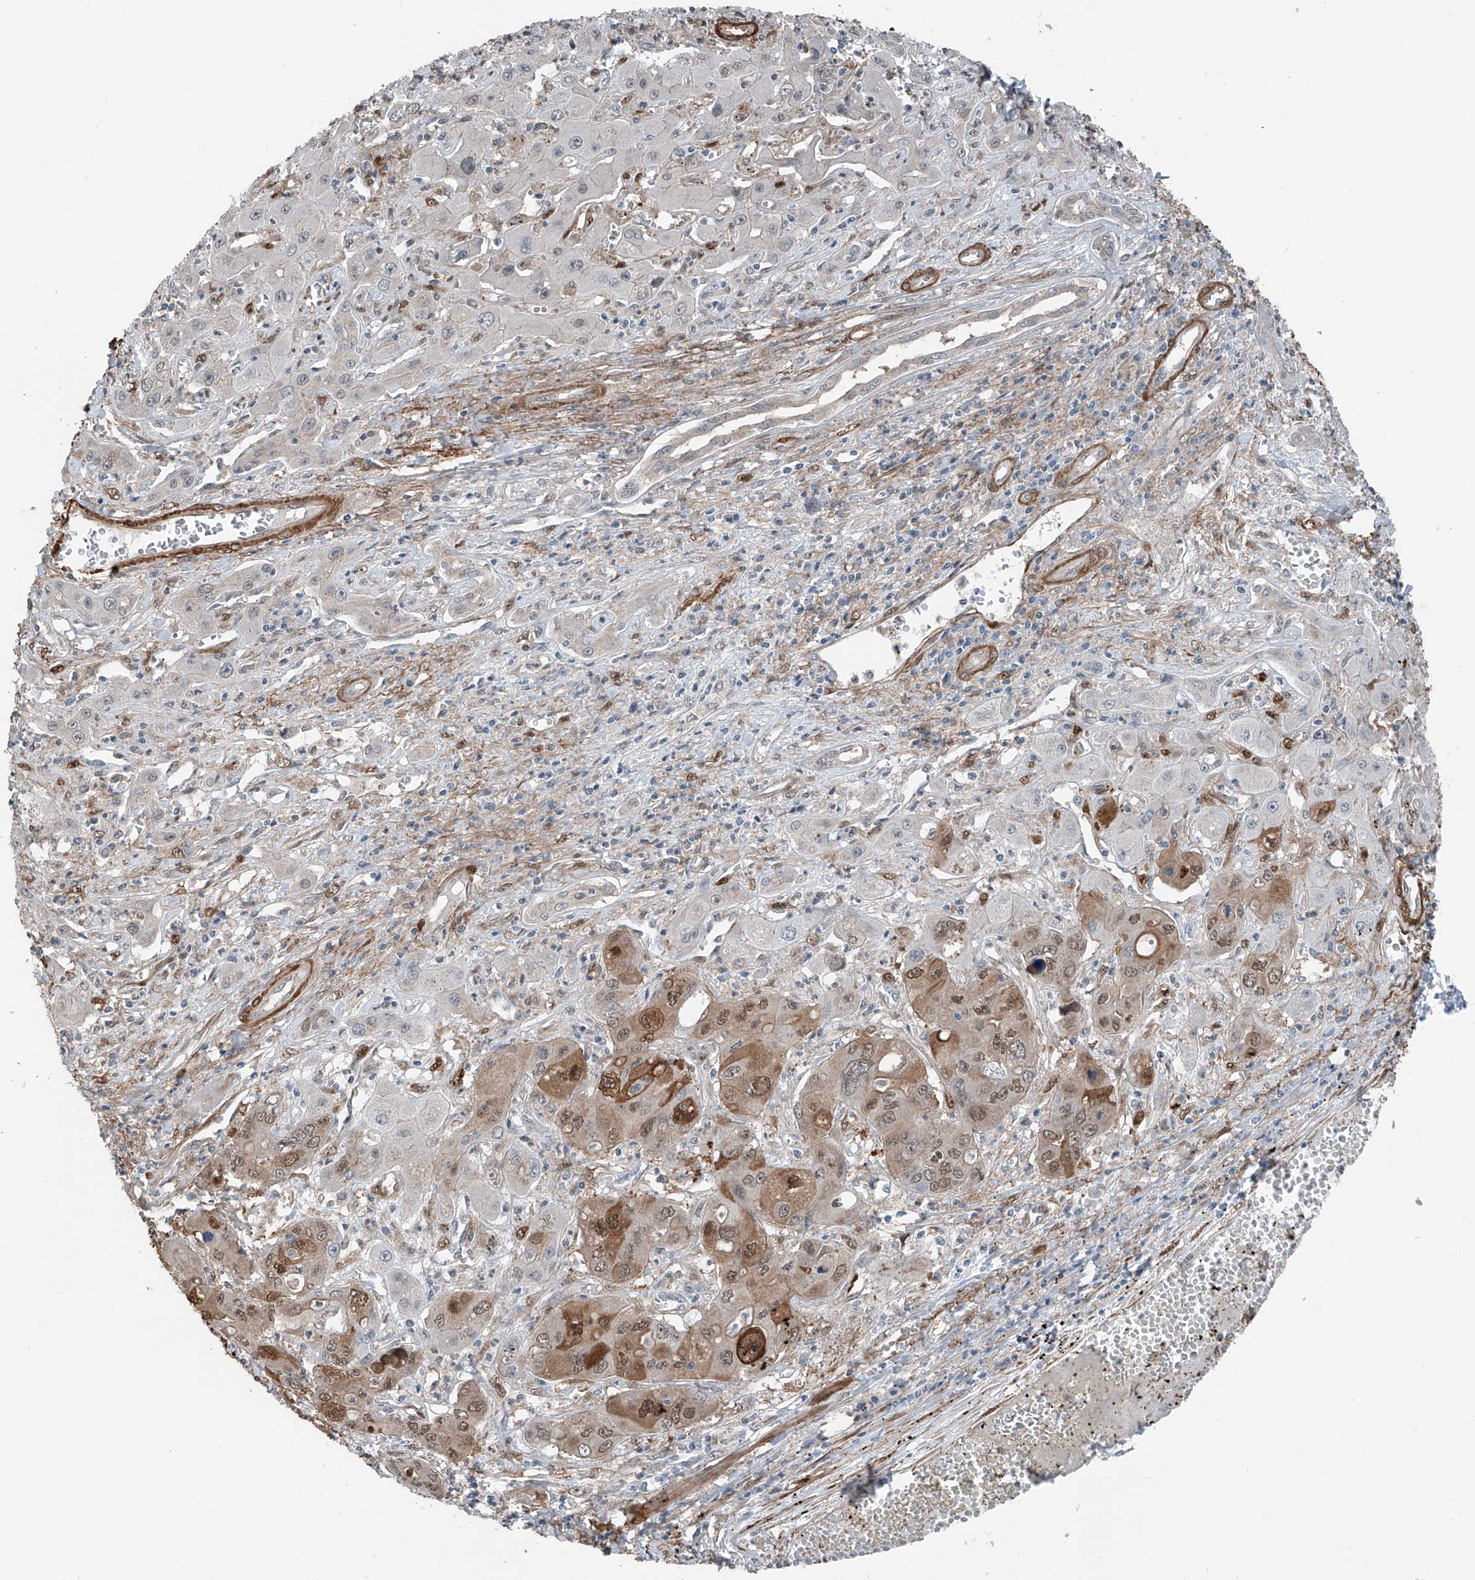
{"staining": {"intensity": "moderate", "quantity": ">75%", "location": "cytoplasmic/membranous,nuclear"}, "tissue": "liver cancer", "cell_type": "Tumor cells", "image_type": "cancer", "snomed": [{"axis": "morphology", "description": "Cholangiocarcinoma"}, {"axis": "topography", "description": "Liver"}], "caption": "Immunohistochemistry (IHC) staining of liver cancer (cholangiocarcinoma), which displays medium levels of moderate cytoplasmic/membranous and nuclear positivity in about >75% of tumor cells indicating moderate cytoplasmic/membranous and nuclear protein expression. The staining was performed using DAB (3,3'-diaminobenzidine) (brown) for protein detection and nuclei were counterstained in hematoxylin (blue).", "gene": "HSPA6", "patient": {"sex": "male", "age": 67}}